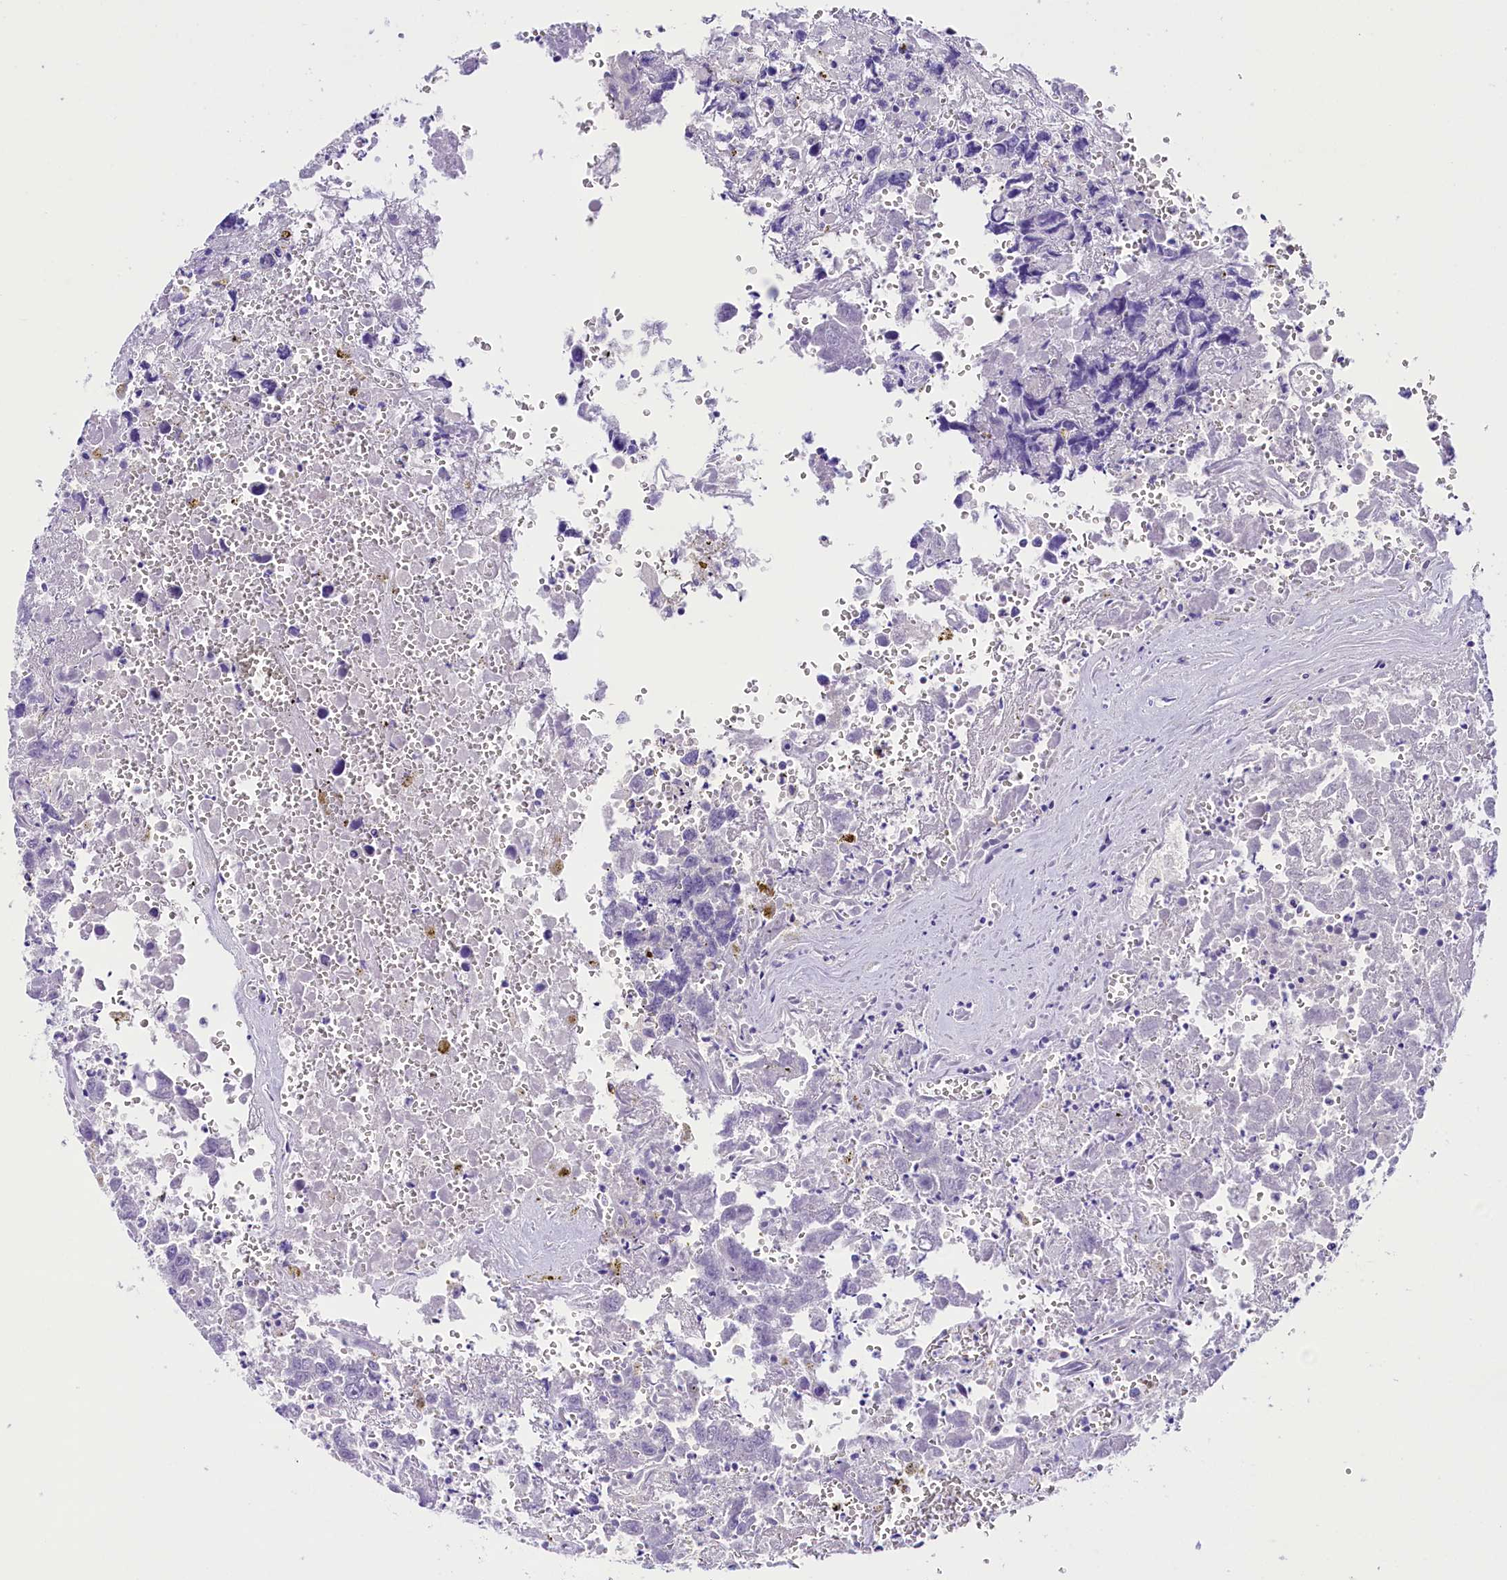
{"staining": {"intensity": "negative", "quantity": "none", "location": "none"}, "tissue": "testis cancer", "cell_type": "Tumor cells", "image_type": "cancer", "snomed": [{"axis": "morphology", "description": "Carcinoma, Embryonal, NOS"}, {"axis": "topography", "description": "Testis"}], "caption": "DAB immunohistochemical staining of testis cancer reveals no significant expression in tumor cells. The staining was performed using DAB to visualize the protein expression in brown, while the nuclei were stained in blue with hematoxylin (Magnification: 20x).", "gene": "SKIDA1", "patient": {"sex": "male", "age": 31}}